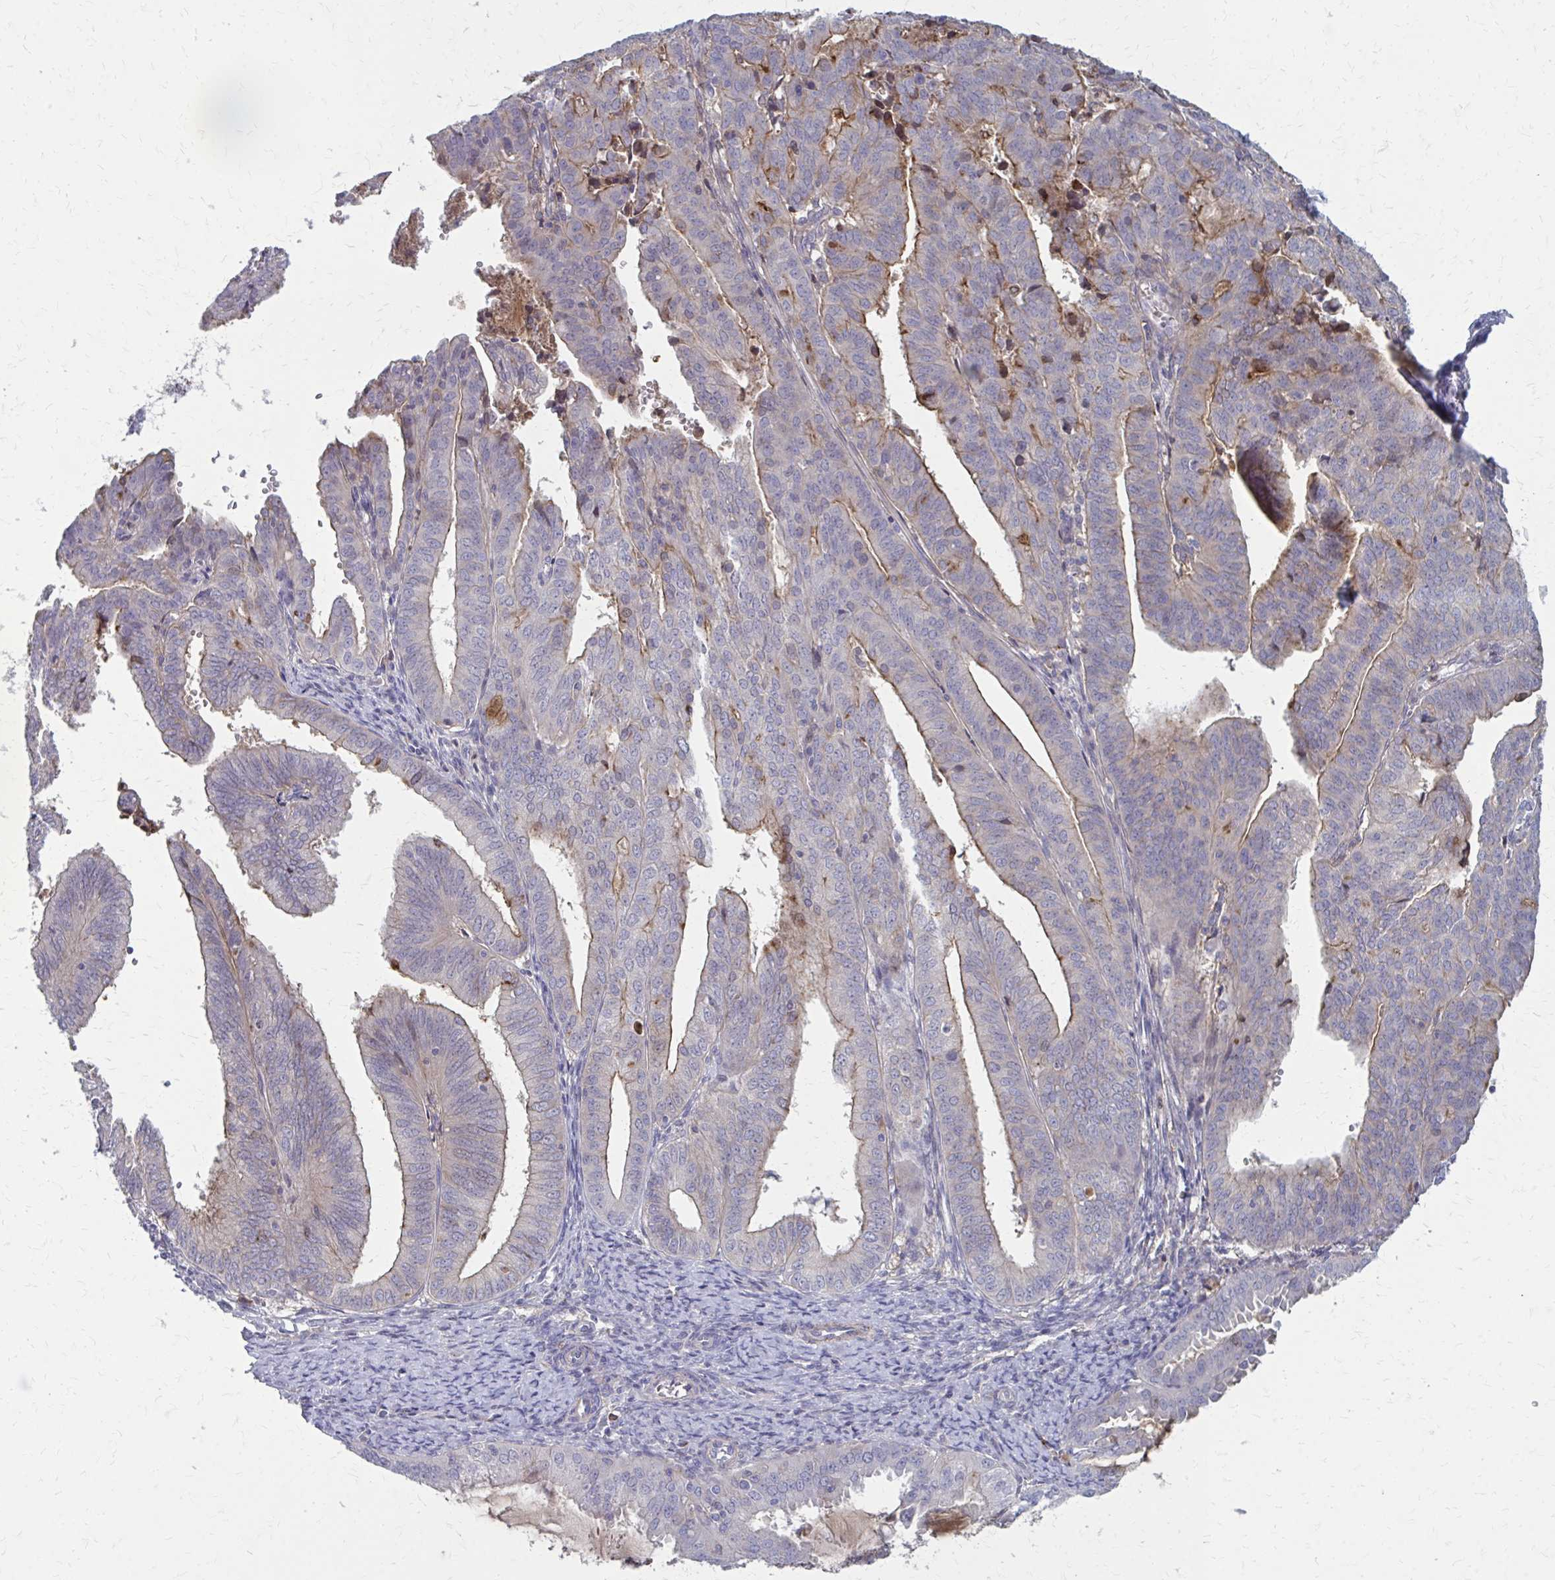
{"staining": {"intensity": "moderate", "quantity": "<25%", "location": "cytoplasmic/membranous"}, "tissue": "endometrial cancer", "cell_type": "Tumor cells", "image_type": "cancer", "snomed": [{"axis": "morphology", "description": "Adenocarcinoma, NOS"}, {"axis": "topography", "description": "Endometrium"}], "caption": "Protein expression analysis of human endometrial cancer (adenocarcinoma) reveals moderate cytoplasmic/membranous positivity in about <25% of tumor cells. The protein of interest is stained brown, and the nuclei are stained in blue (DAB IHC with brightfield microscopy, high magnification).", "gene": "MMP14", "patient": {"sex": "female", "age": 70}}